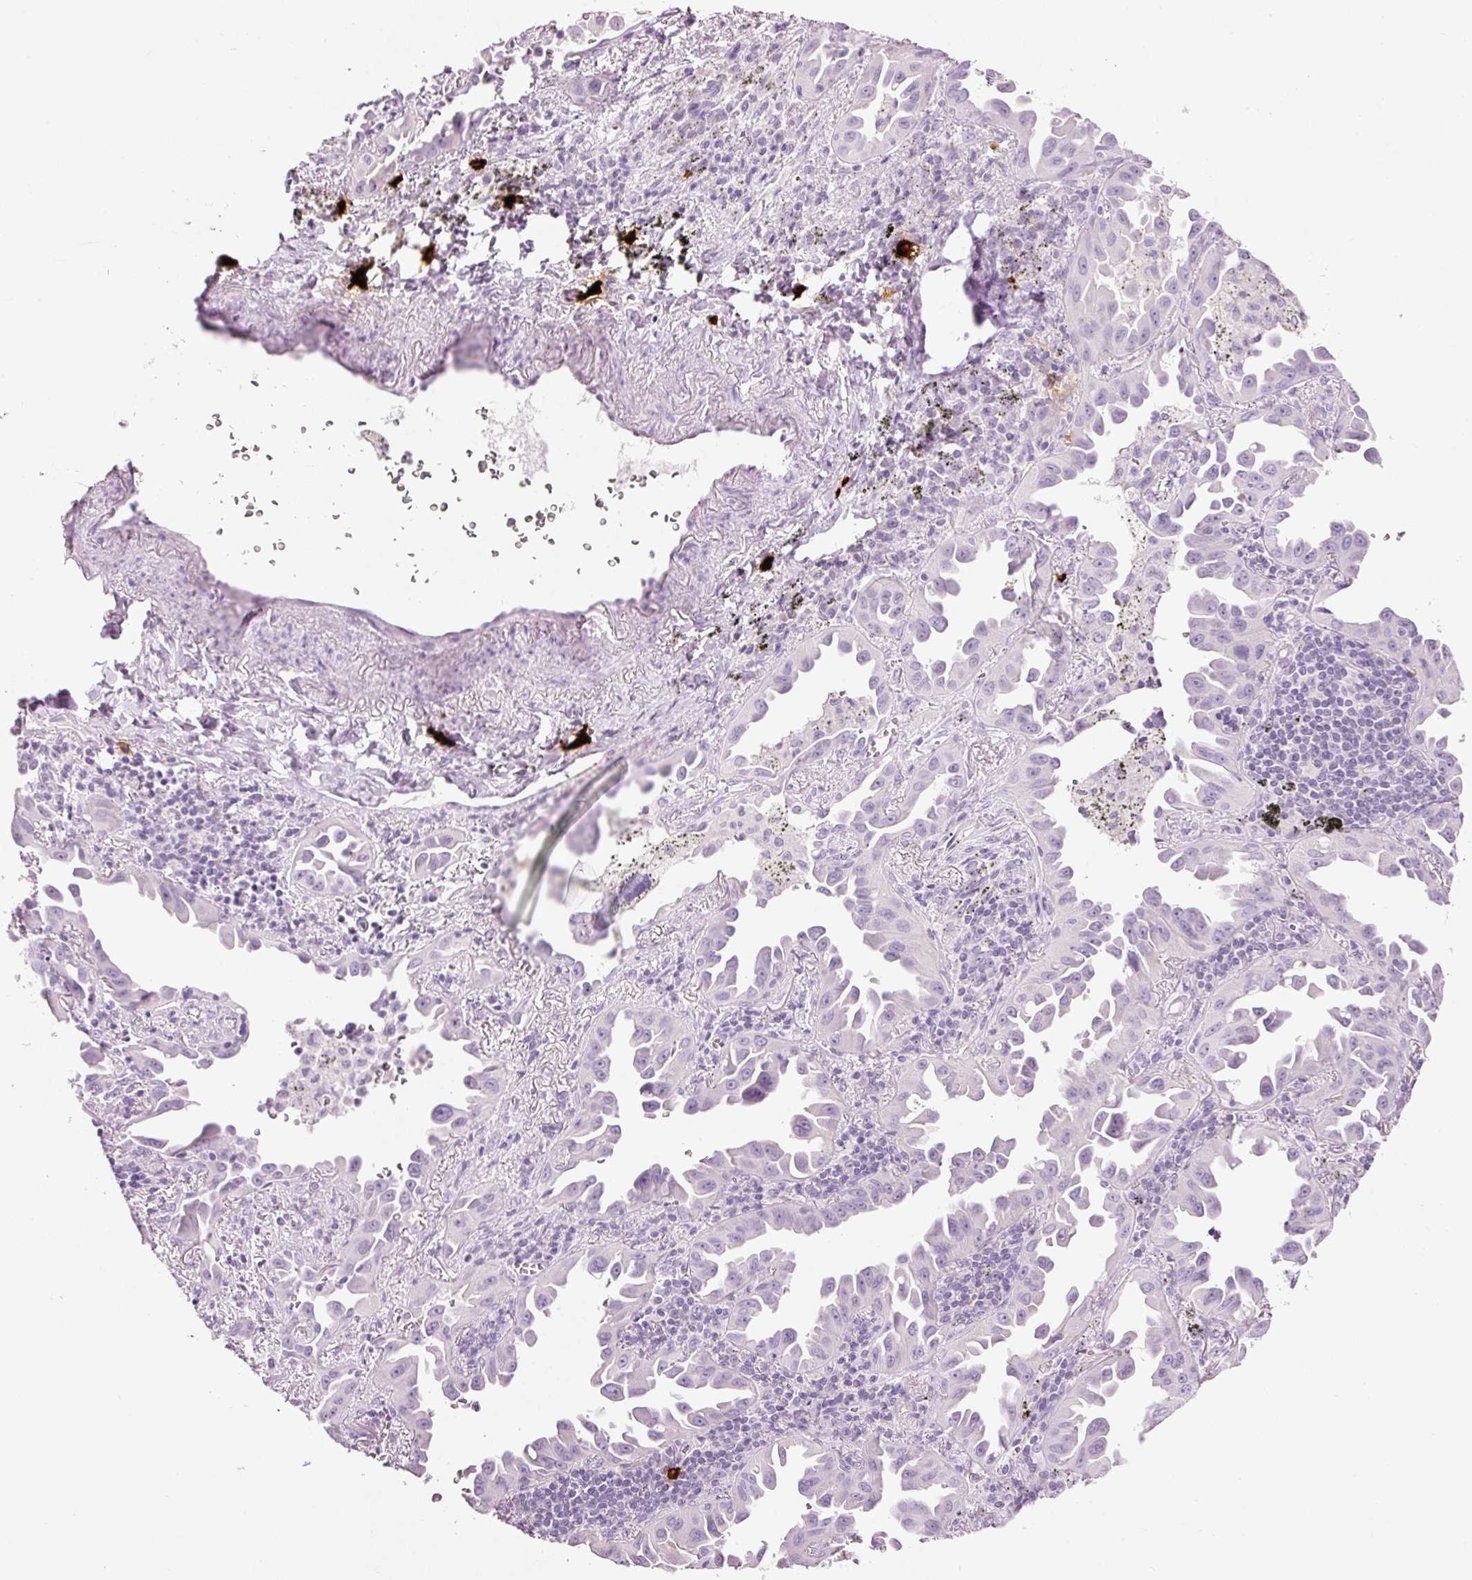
{"staining": {"intensity": "negative", "quantity": "none", "location": "none"}, "tissue": "lung cancer", "cell_type": "Tumor cells", "image_type": "cancer", "snomed": [{"axis": "morphology", "description": "Adenocarcinoma, NOS"}, {"axis": "topography", "description": "Lung"}], "caption": "DAB immunohistochemical staining of human adenocarcinoma (lung) reveals no significant staining in tumor cells.", "gene": "CMA1", "patient": {"sex": "male", "age": 68}}